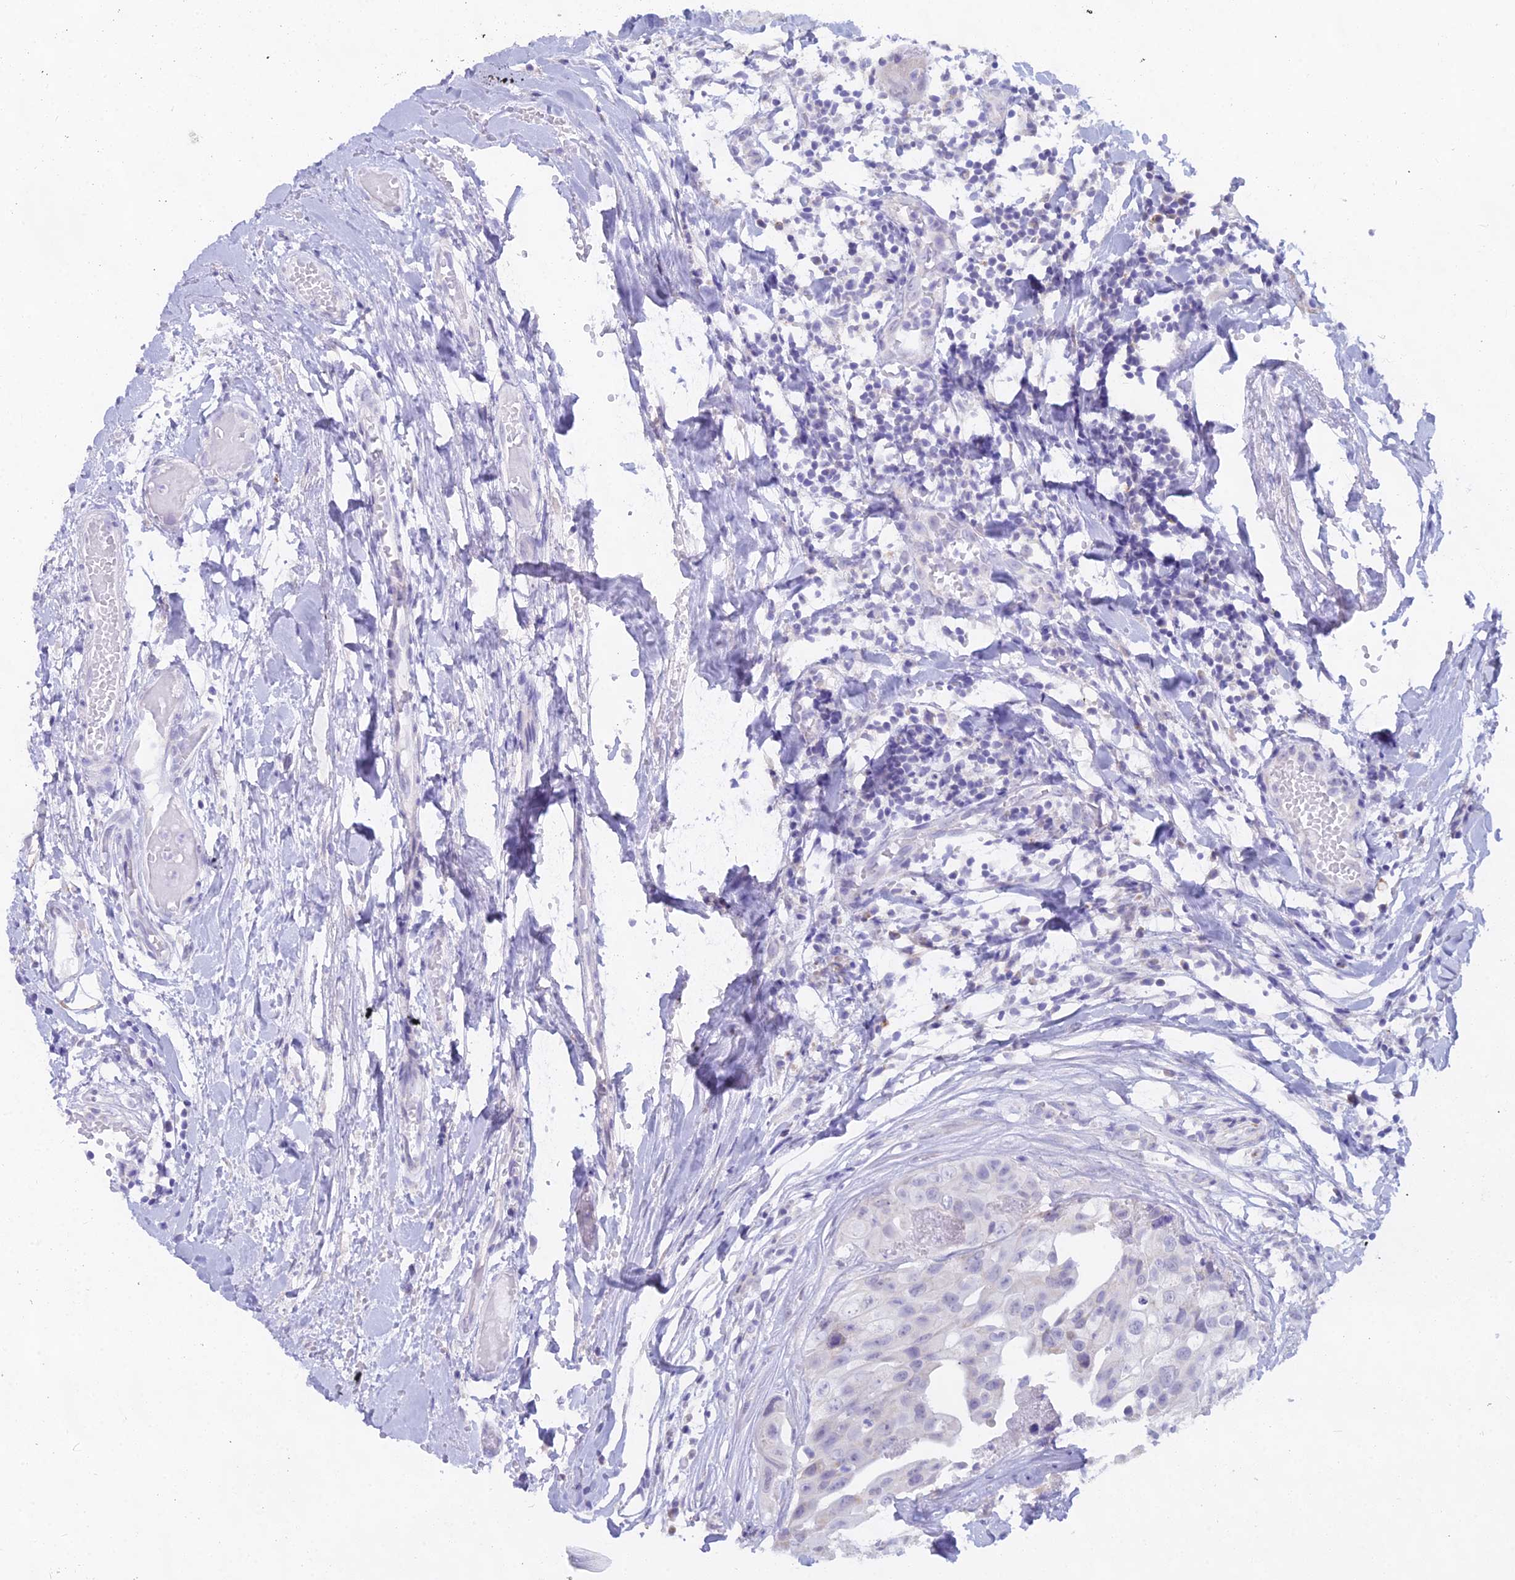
{"staining": {"intensity": "negative", "quantity": "none", "location": "none"}, "tissue": "head and neck cancer", "cell_type": "Tumor cells", "image_type": "cancer", "snomed": [{"axis": "morphology", "description": "Adenocarcinoma, NOS"}, {"axis": "morphology", "description": "Adenocarcinoma, metastatic, NOS"}, {"axis": "topography", "description": "Head-Neck"}], "caption": "Immunohistochemical staining of human head and neck cancer shows no significant staining in tumor cells. (DAB immunohistochemistry visualized using brightfield microscopy, high magnification).", "gene": "CGB2", "patient": {"sex": "male", "age": 75}}